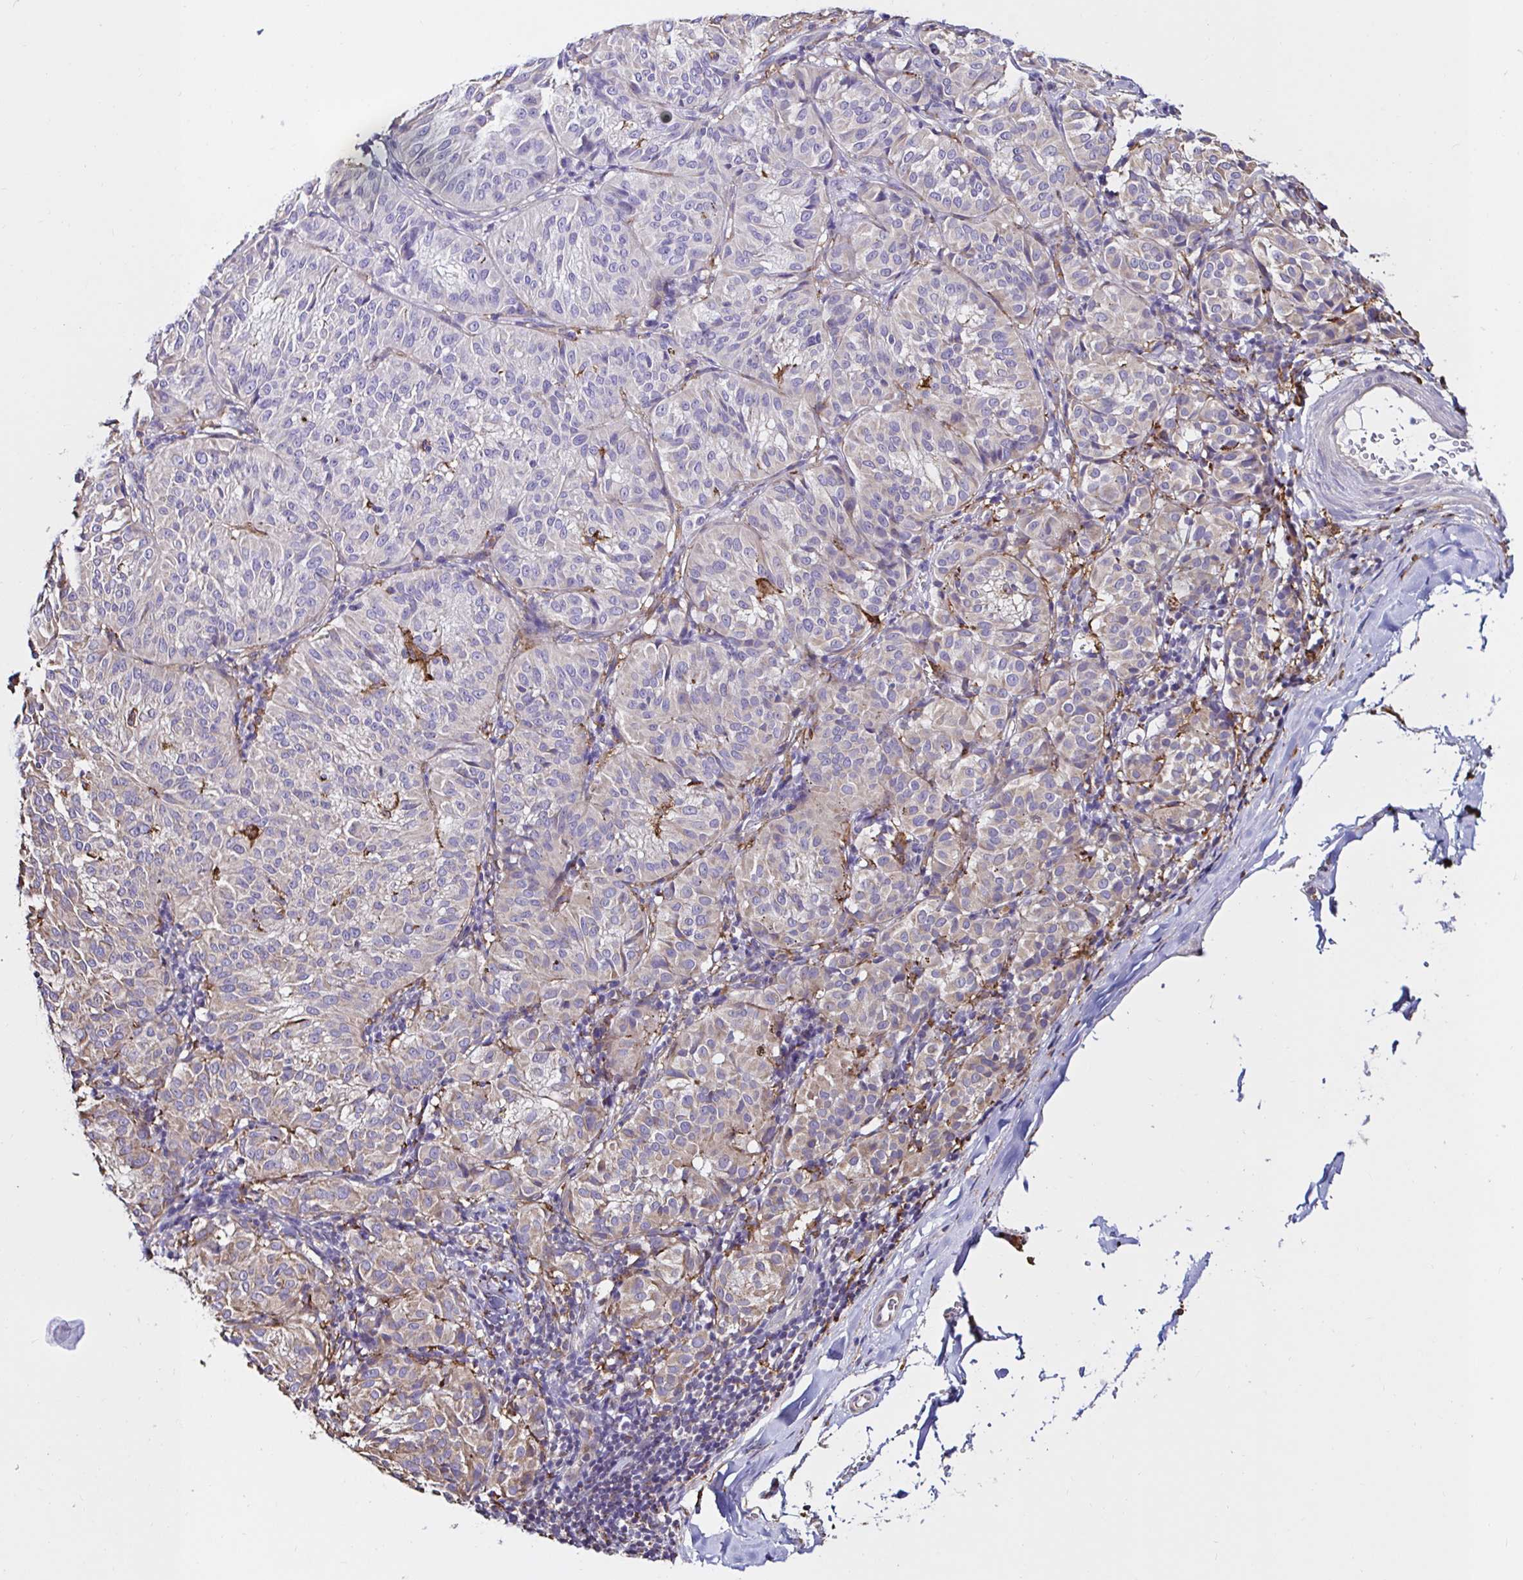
{"staining": {"intensity": "weak", "quantity": "25%-75%", "location": "cytoplasmic/membranous"}, "tissue": "melanoma", "cell_type": "Tumor cells", "image_type": "cancer", "snomed": [{"axis": "morphology", "description": "Malignant melanoma, NOS"}, {"axis": "topography", "description": "Skin"}], "caption": "Immunohistochemistry (IHC) of human malignant melanoma demonstrates low levels of weak cytoplasmic/membranous positivity in about 25%-75% of tumor cells.", "gene": "MSR1", "patient": {"sex": "female", "age": 72}}